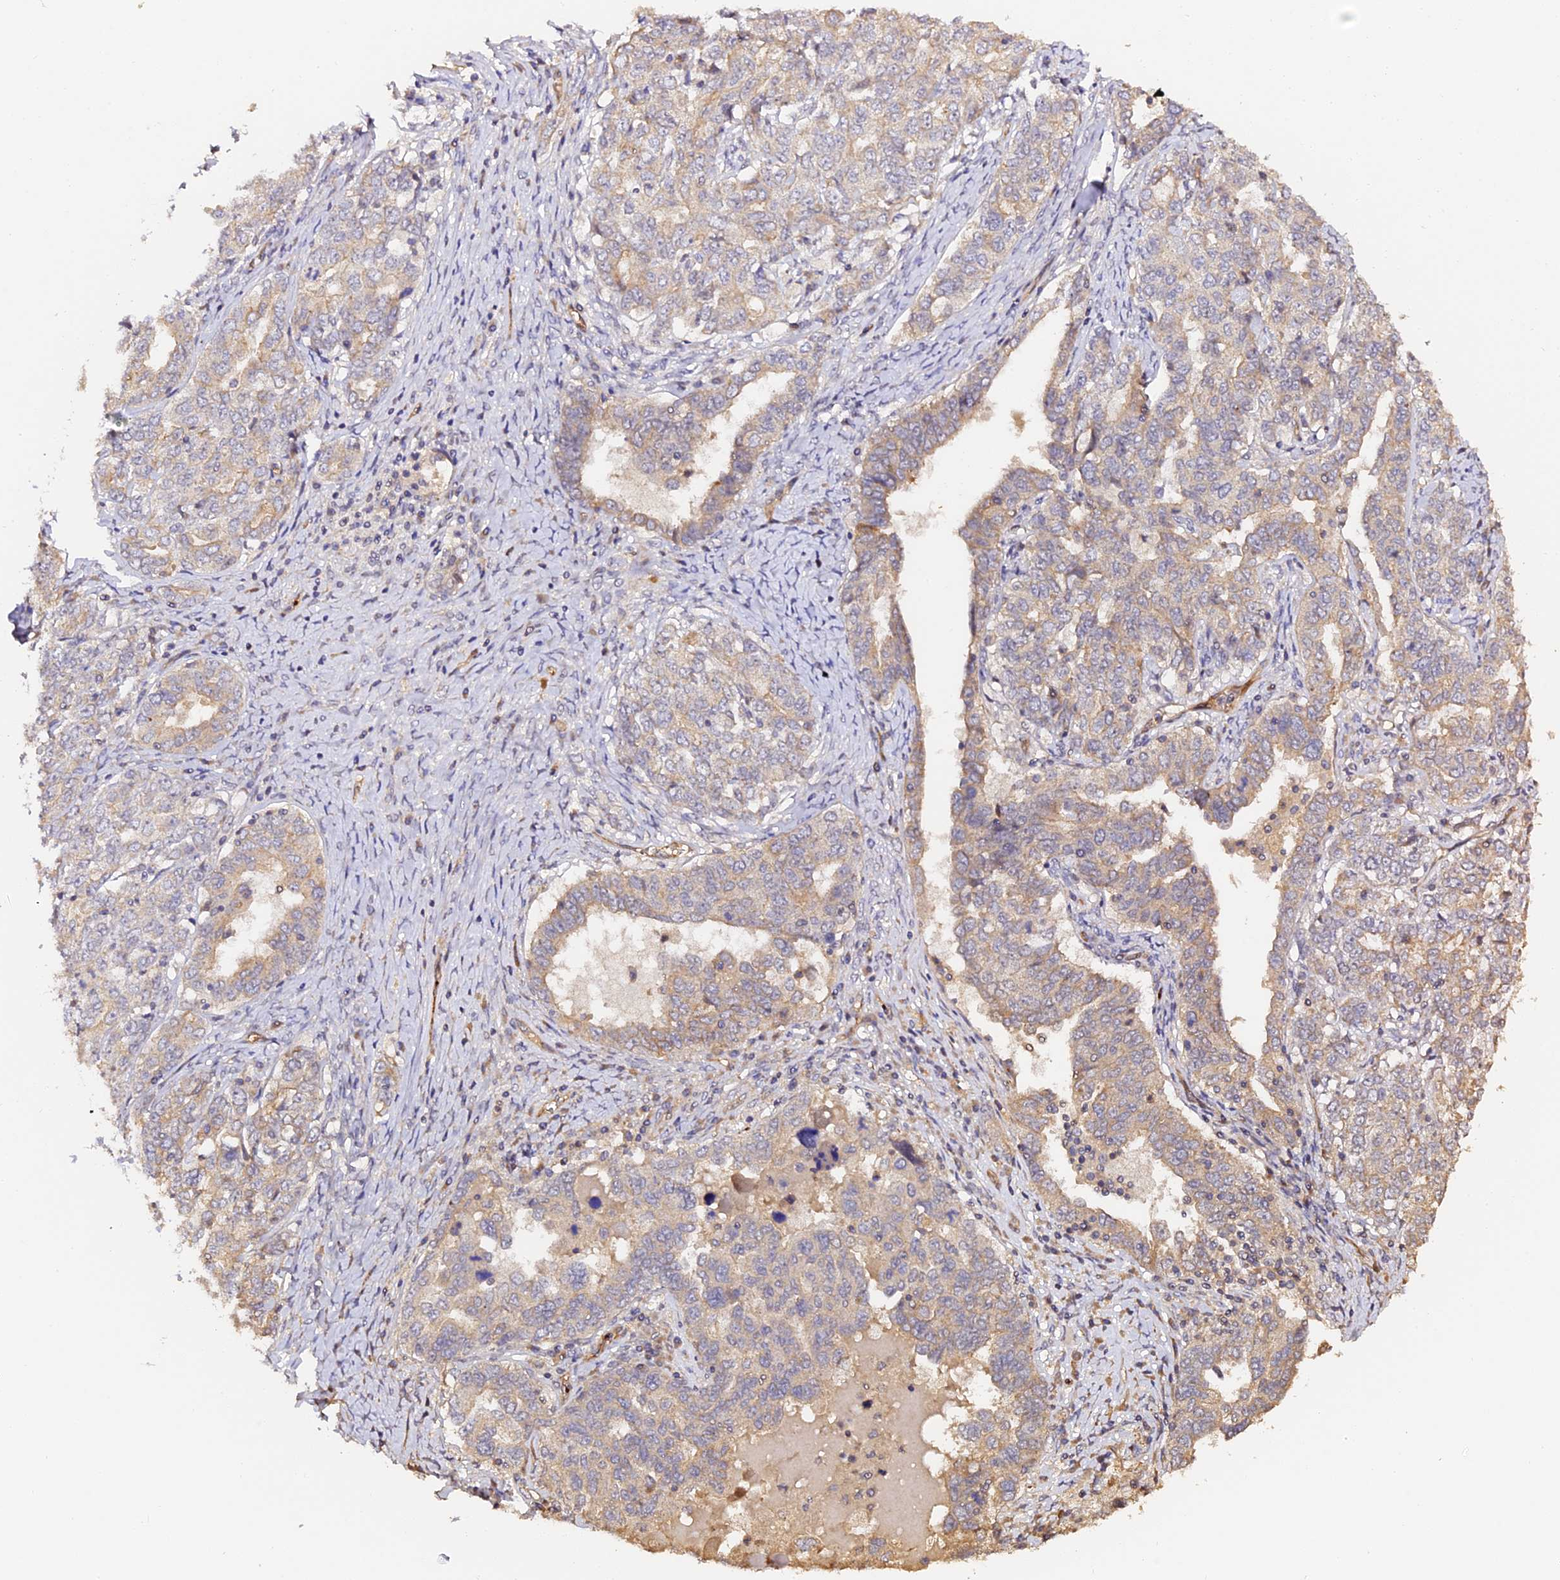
{"staining": {"intensity": "weak", "quantity": "25%-75%", "location": "cytoplasmic/membranous"}, "tissue": "ovarian cancer", "cell_type": "Tumor cells", "image_type": "cancer", "snomed": [{"axis": "morphology", "description": "Carcinoma, endometroid"}, {"axis": "topography", "description": "Ovary"}], "caption": "Ovarian cancer was stained to show a protein in brown. There is low levels of weak cytoplasmic/membranous staining in about 25%-75% of tumor cells. (brown staining indicates protein expression, while blue staining denotes nuclei).", "gene": "TDO2", "patient": {"sex": "female", "age": 62}}